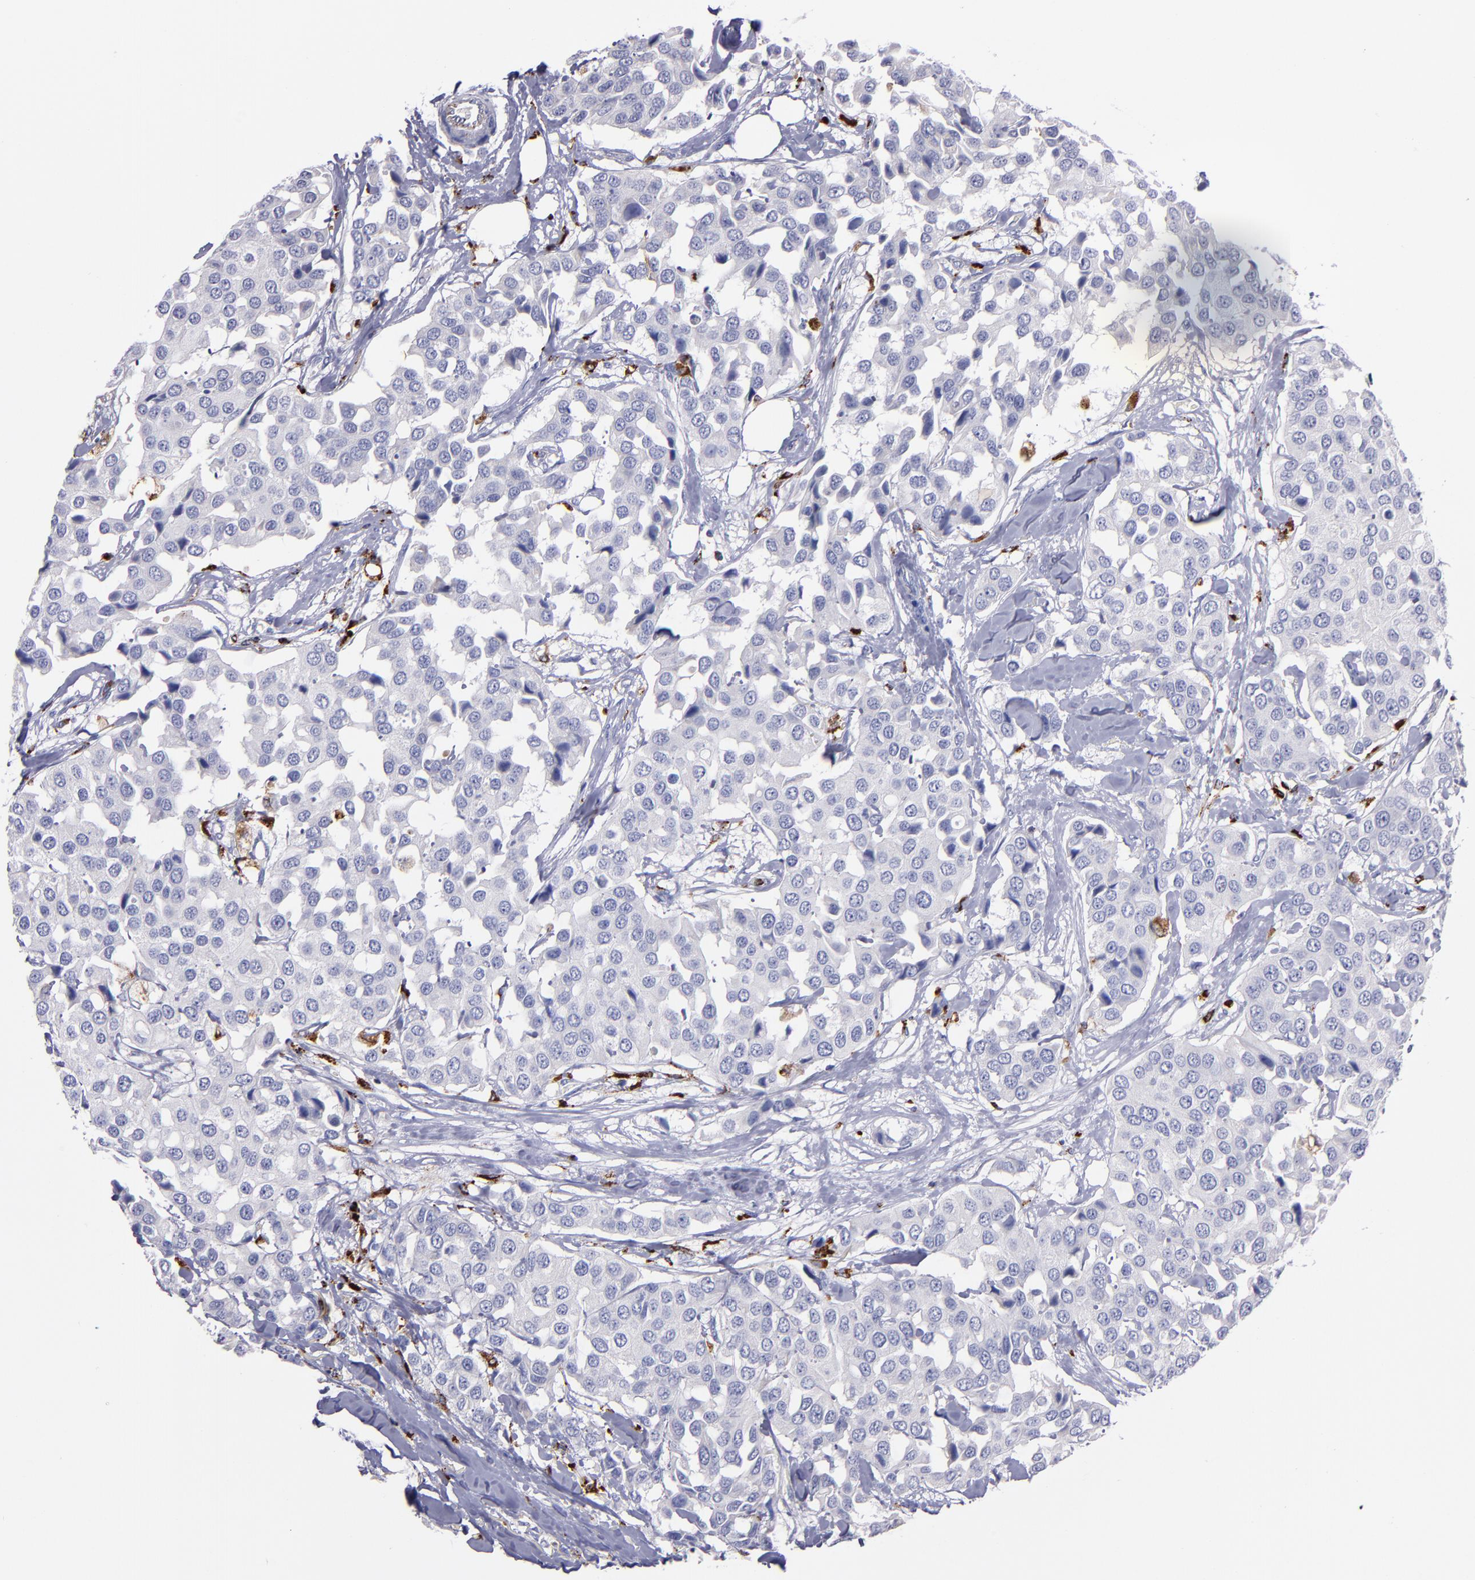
{"staining": {"intensity": "negative", "quantity": "none", "location": "none"}, "tissue": "breast cancer", "cell_type": "Tumor cells", "image_type": "cancer", "snomed": [{"axis": "morphology", "description": "Duct carcinoma"}, {"axis": "topography", "description": "Breast"}], "caption": "IHC of human breast infiltrating ductal carcinoma displays no staining in tumor cells.", "gene": "CTSS", "patient": {"sex": "female", "age": 80}}